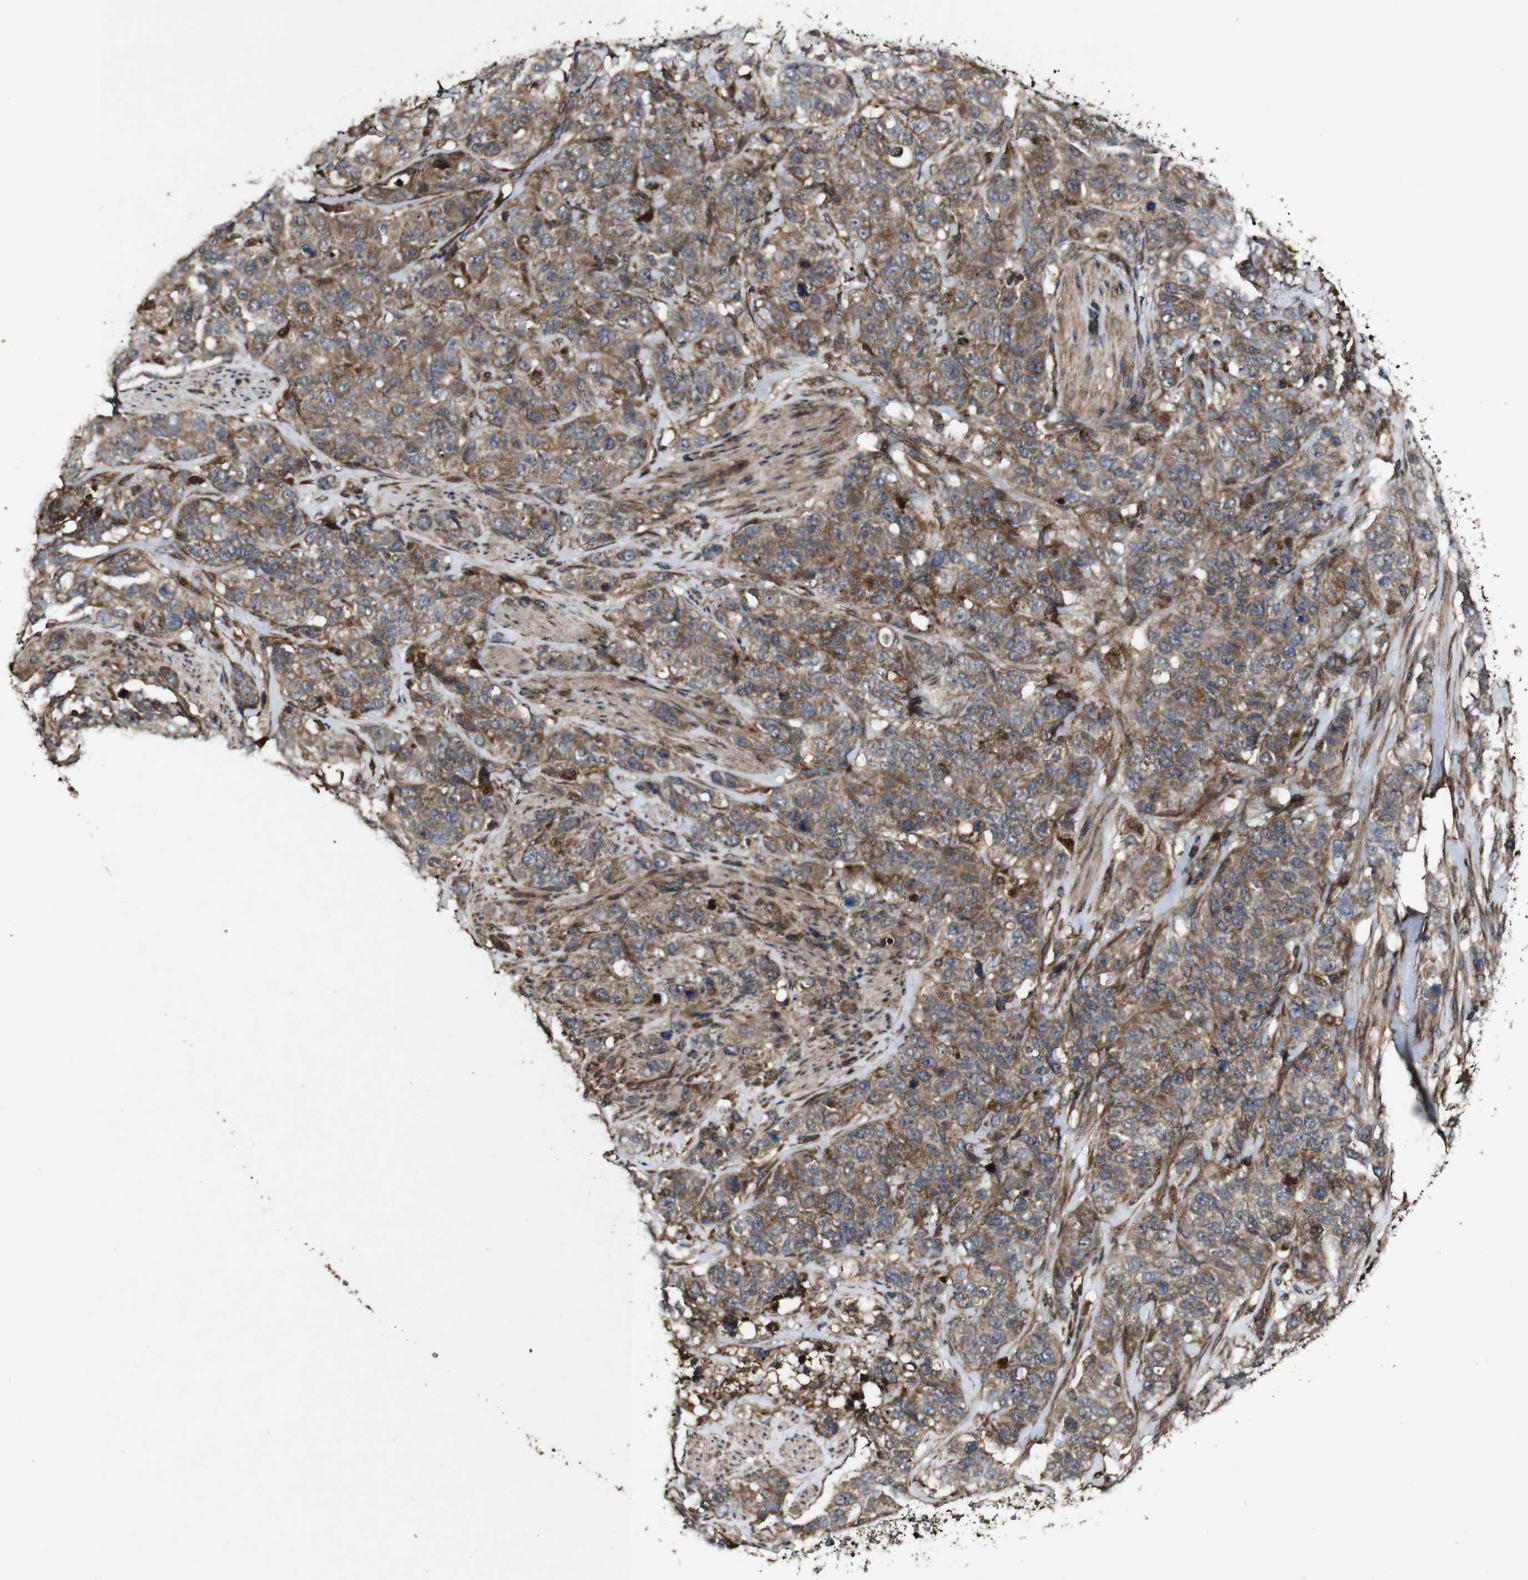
{"staining": {"intensity": "moderate", "quantity": ">75%", "location": "cytoplasmic/membranous"}, "tissue": "stomach cancer", "cell_type": "Tumor cells", "image_type": "cancer", "snomed": [{"axis": "morphology", "description": "Adenocarcinoma, NOS"}, {"axis": "topography", "description": "Stomach"}], "caption": "Immunohistochemistry (IHC) (DAB (3,3'-diaminobenzidine)) staining of human adenocarcinoma (stomach) shows moderate cytoplasmic/membranous protein expression in approximately >75% of tumor cells.", "gene": "BTN3A3", "patient": {"sex": "male", "age": 48}}